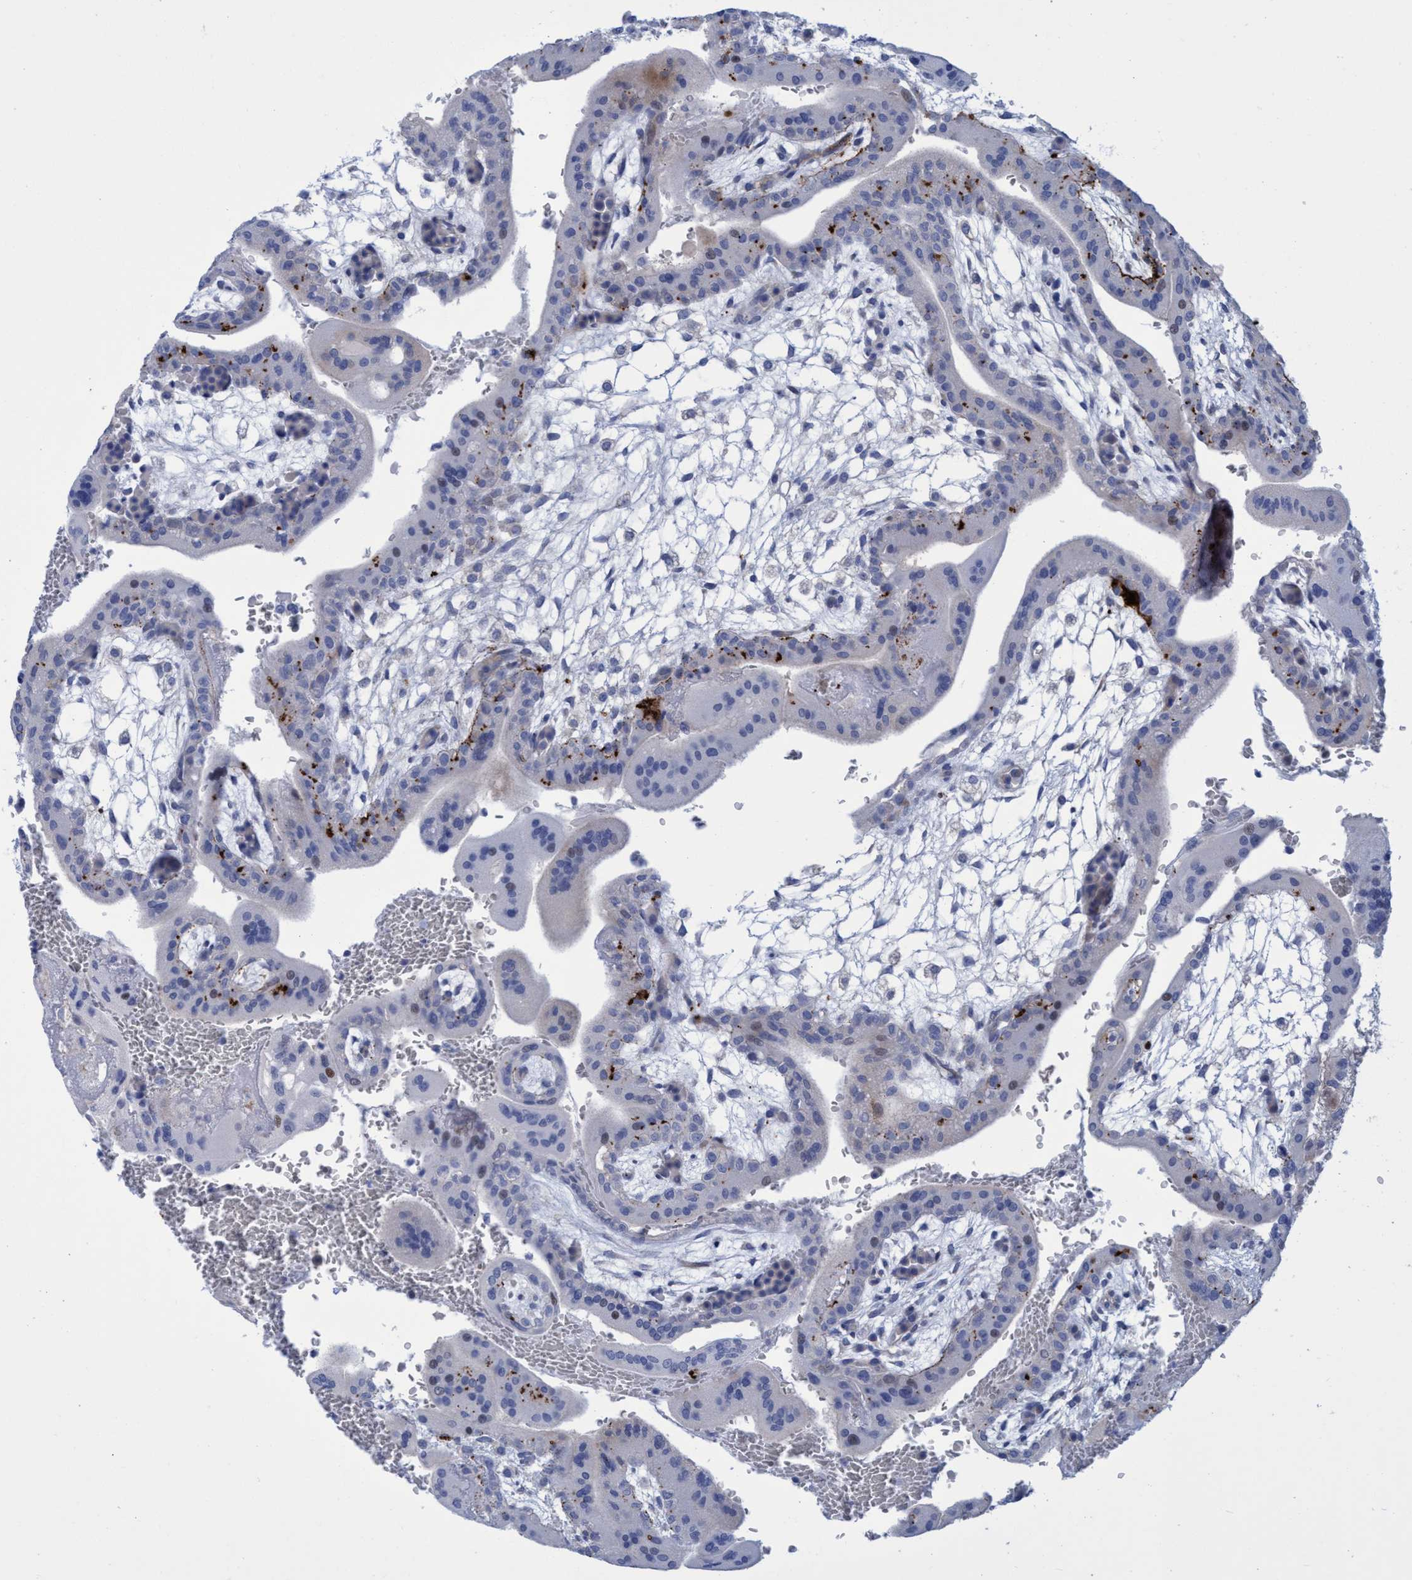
{"staining": {"intensity": "moderate", "quantity": "<25%", "location": "cytoplasmic/membranous"}, "tissue": "placenta", "cell_type": "Trophoblastic cells", "image_type": "normal", "snomed": [{"axis": "morphology", "description": "Normal tissue, NOS"}, {"axis": "topography", "description": "Placenta"}], "caption": "A brown stain shows moderate cytoplasmic/membranous expression of a protein in trophoblastic cells of unremarkable placenta.", "gene": "R3HCC1", "patient": {"sex": "female", "age": 35}}